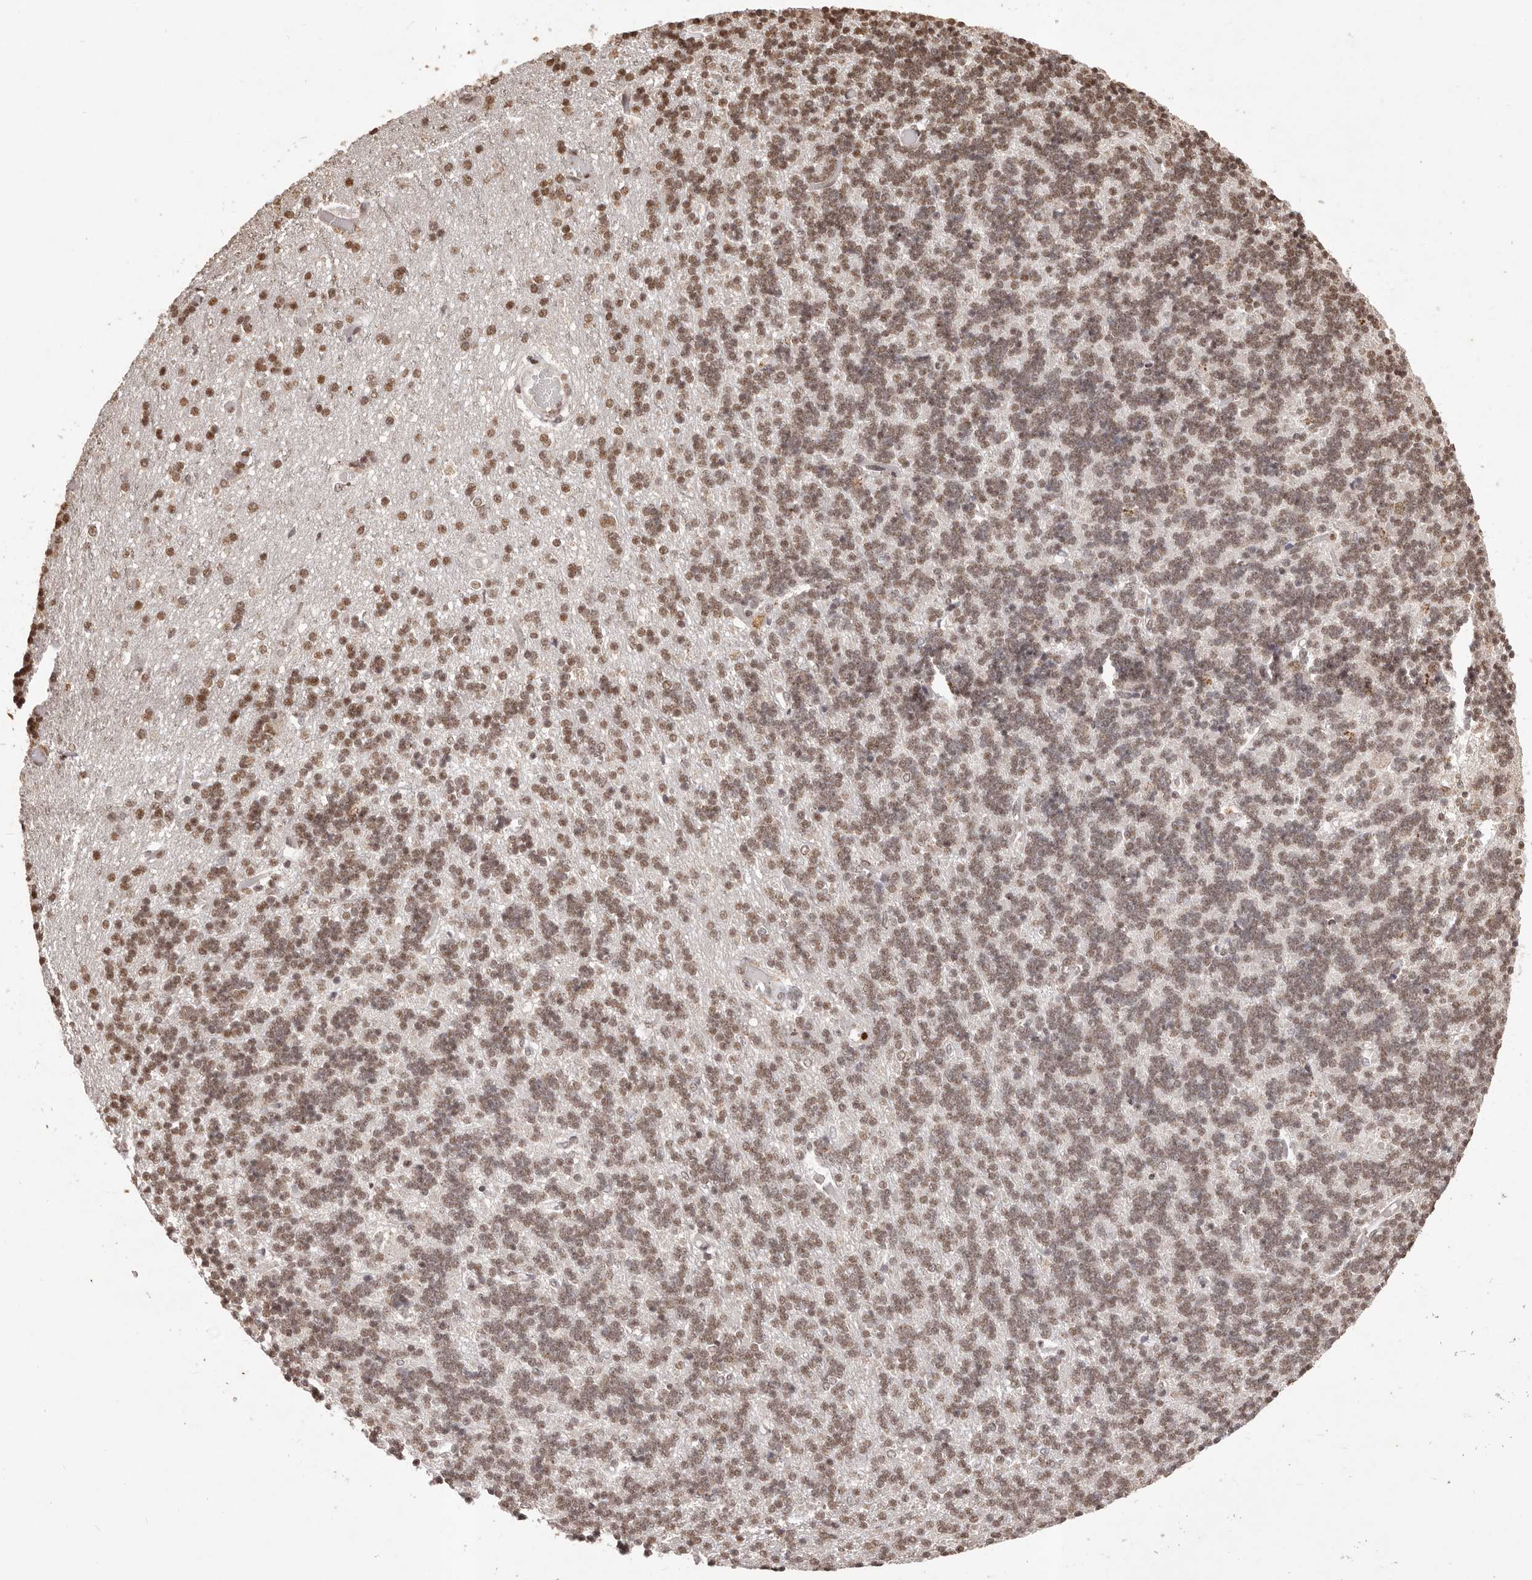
{"staining": {"intensity": "strong", "quantity": "25%-75%", "location": "nuclear"}, "tissue": "cerebellum", "cell_type": "Cells in granular layer", "image_type": "normal", "snomed": [{"axis": "morphology", "description": "Normal tissue, NOS"}, {"axis": "topography", "description": "Cerebellum"}], "caption": "Protein analysis of normal cerebellum reveals strong nuclear expression in approximately 25%-75% of cells in granular layer.", "gene": "RPS6KA5", "patient": {"sex": "male", "age": 37}}